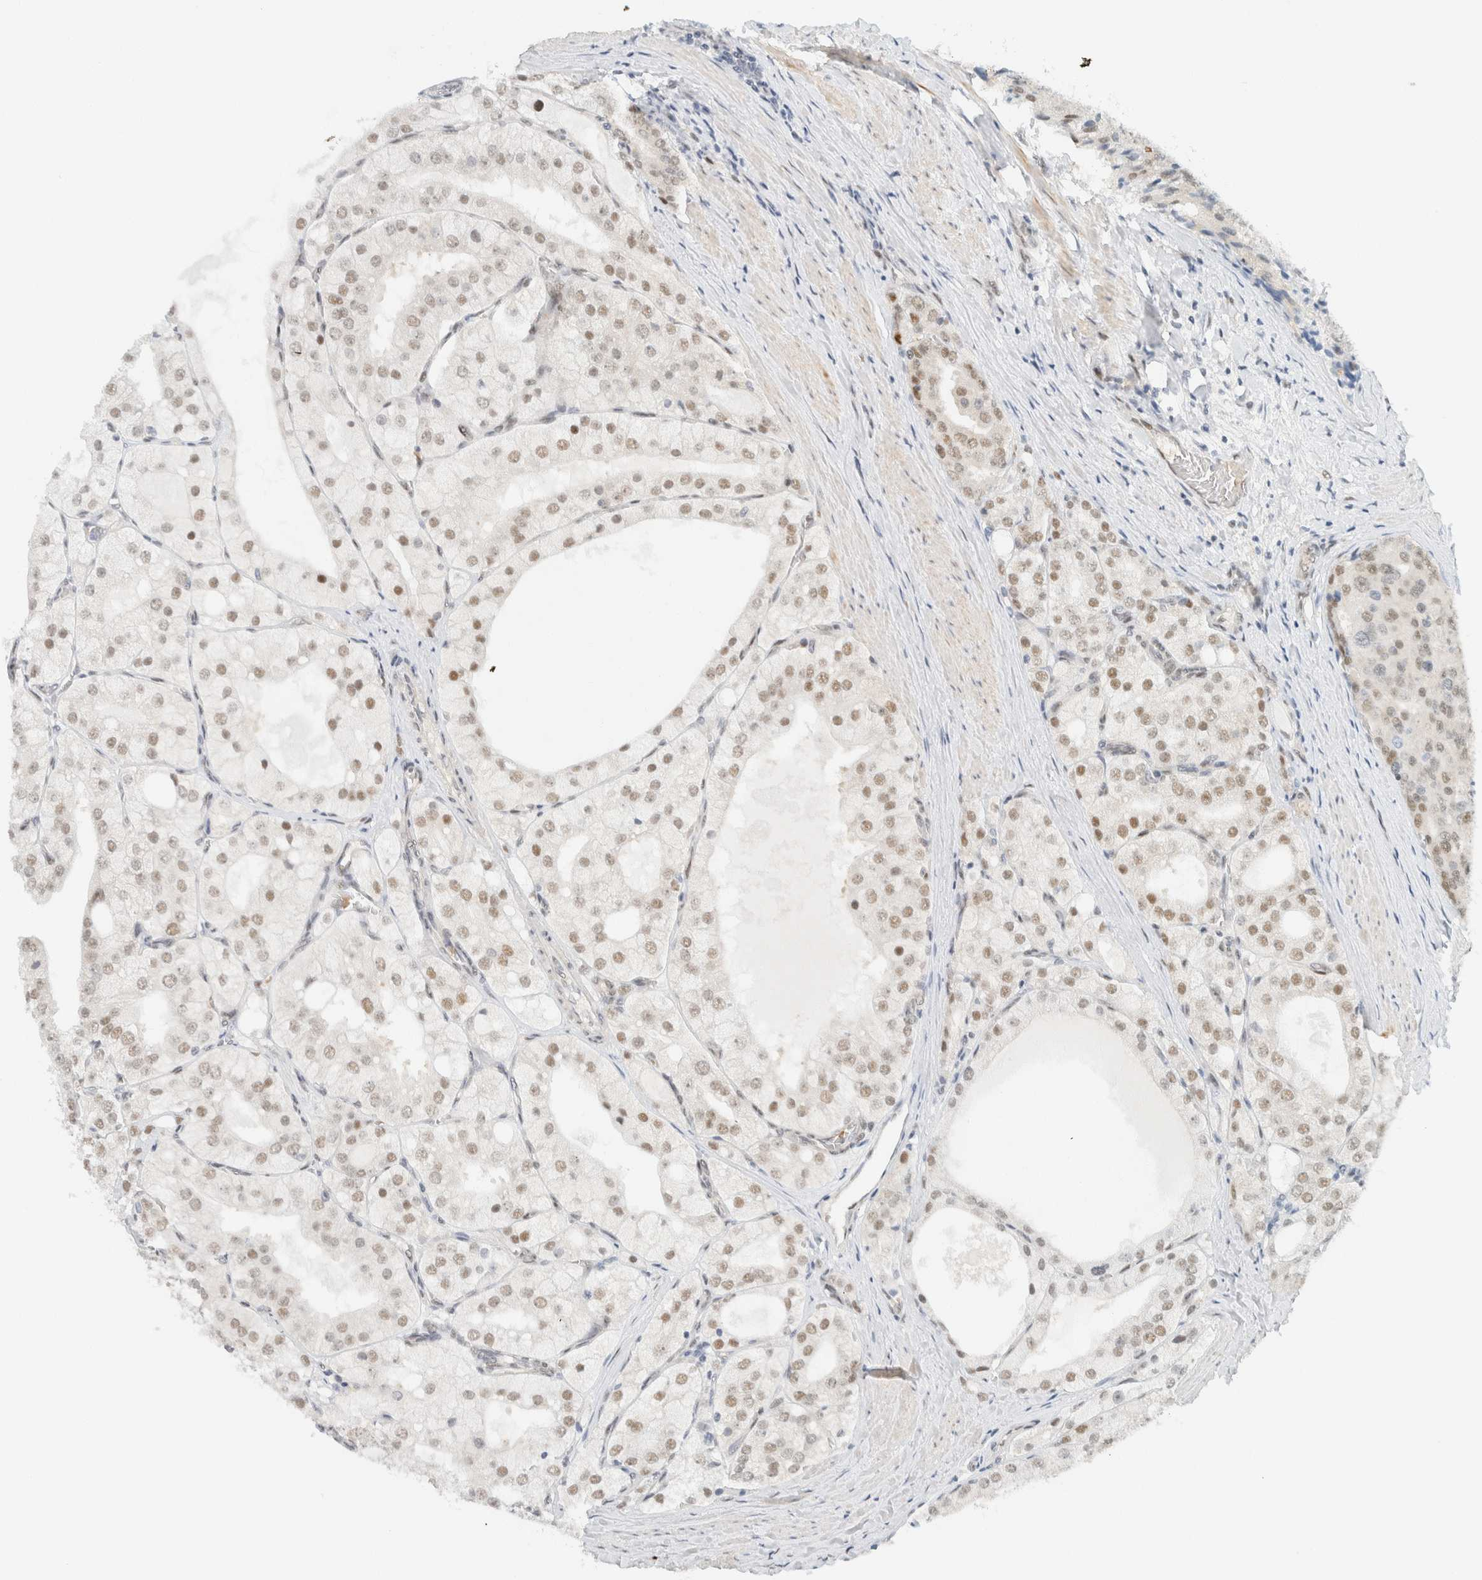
{"staining": {"intensity": "weak", "quantity": "25%-75%", "location": "nuclear"}, "tissue": "prostate cancer", "cell_type": "Tumor cells", "image_type": "cancer", "snomed": [{"axis": "morphology", "description": "Adenocarcinoma, High grade"}, {"axis": "topography", "description": "Prostate"}], "caption": "Human prostate cancer (high-grade adenocarcinoma) stained with a brown dye exhibits weak nuclear positive staining in about 25%-75% of tumor cells.", "gene": "ZNF683", "patient": {"sex": "male", "age": 50}}